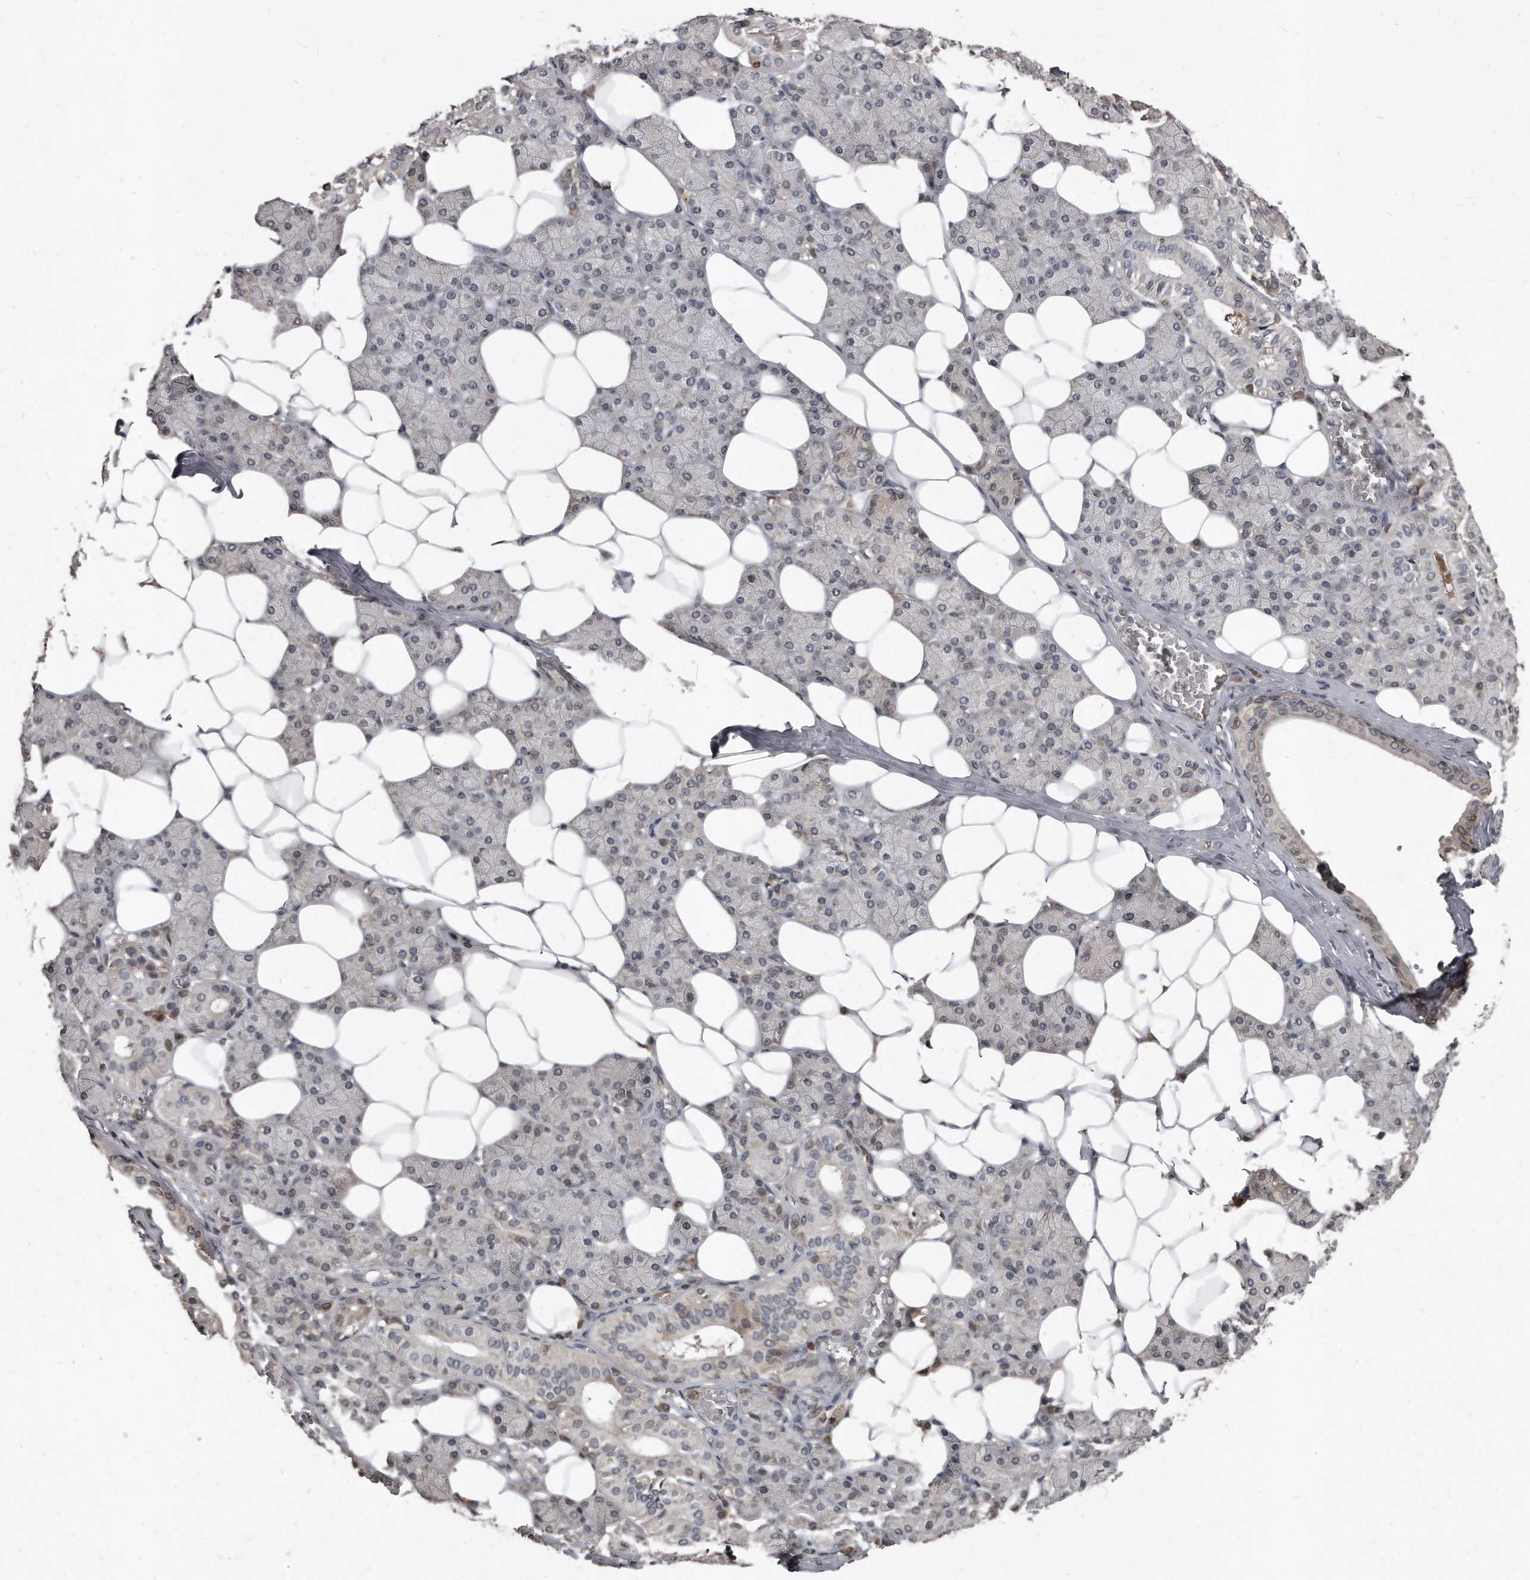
{"staining": {"intensity": "moderate", "quantity": "<25%", "location": "cytoplasmic/membranous"}, "tissue": "salivary gland", "cell_type": "Glandular cells", "image_type": "normal", "snomed": [{"axis": "morphology", "description": "Normal tissue, NOS"}, {"axis": "topography", "description": "Salivary gland"}], "caption": "IHC staining of normal salivary gland, which demonstrates low levels of moderate cytoplasmic/membranous staining in about <25% of glandular cells indicating moderate cytoplasmic/membranous protein staining. The staining was performed using DAB (3,3'-diaminobenzidine) (brown) for protein detection and nuclei were counterstained in hematoxylin (blue).", "gene": "GCH1", "patient": {"sex": "female", "age": 33}}